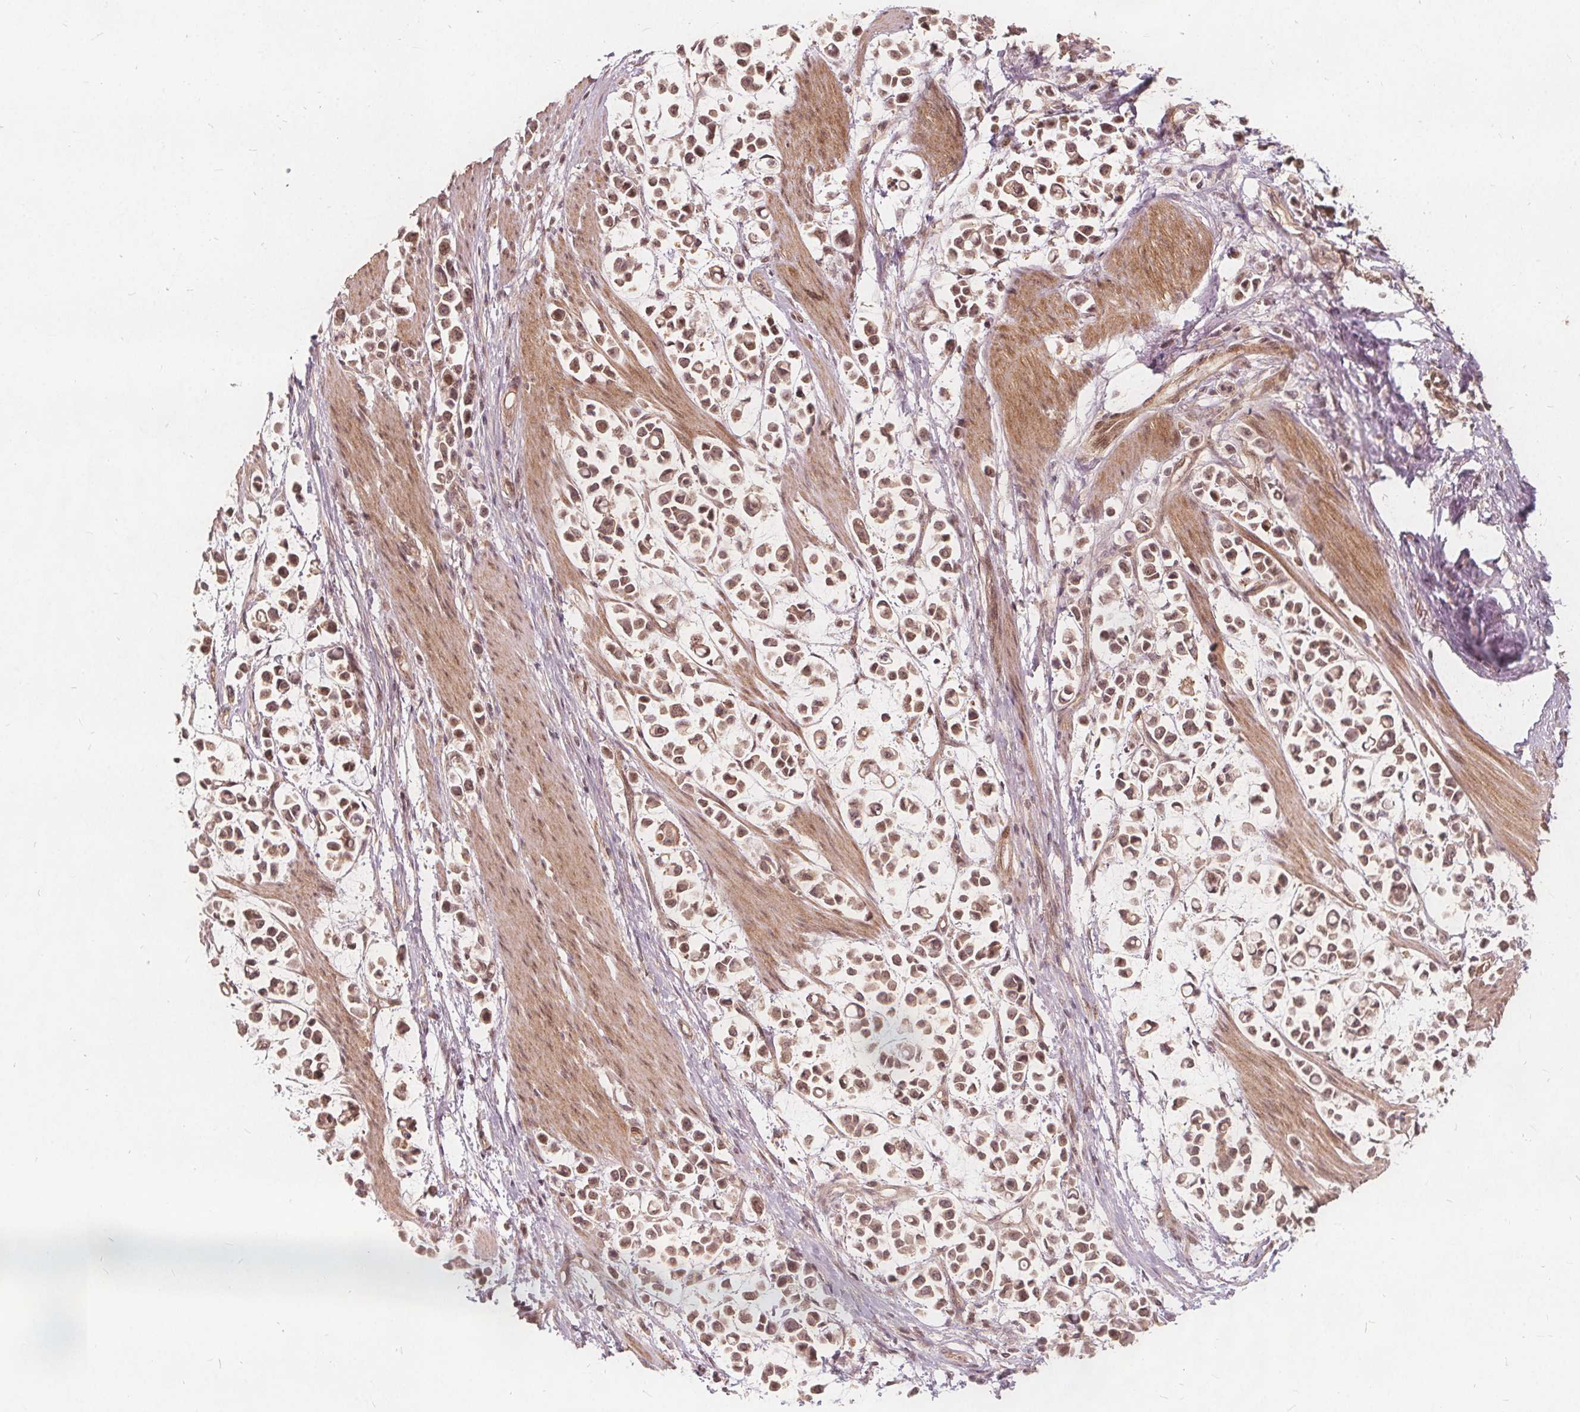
{"staining": {"intensity": "moderate", "quantity": ">75%", "location": "cytoplasmic/membranous,nuclear"}, "tissue": "stomach cancer", "cell_type": "Tumor cells", "image_type": "cancer", "snomed": [{"axis": "morphology", "description": "Adenocarcinoma, NOS"}, {"axis": "topography", "description": "Stomach"}], "caption": "The image shows a brown stain indicating the presence of a protein in the cytoplasmic/membranous and nuclear of tumor cells in stomach adenocarcinoma.", "gene": "PPP1CB", "patient": {"sex": "male", "age": 82}}